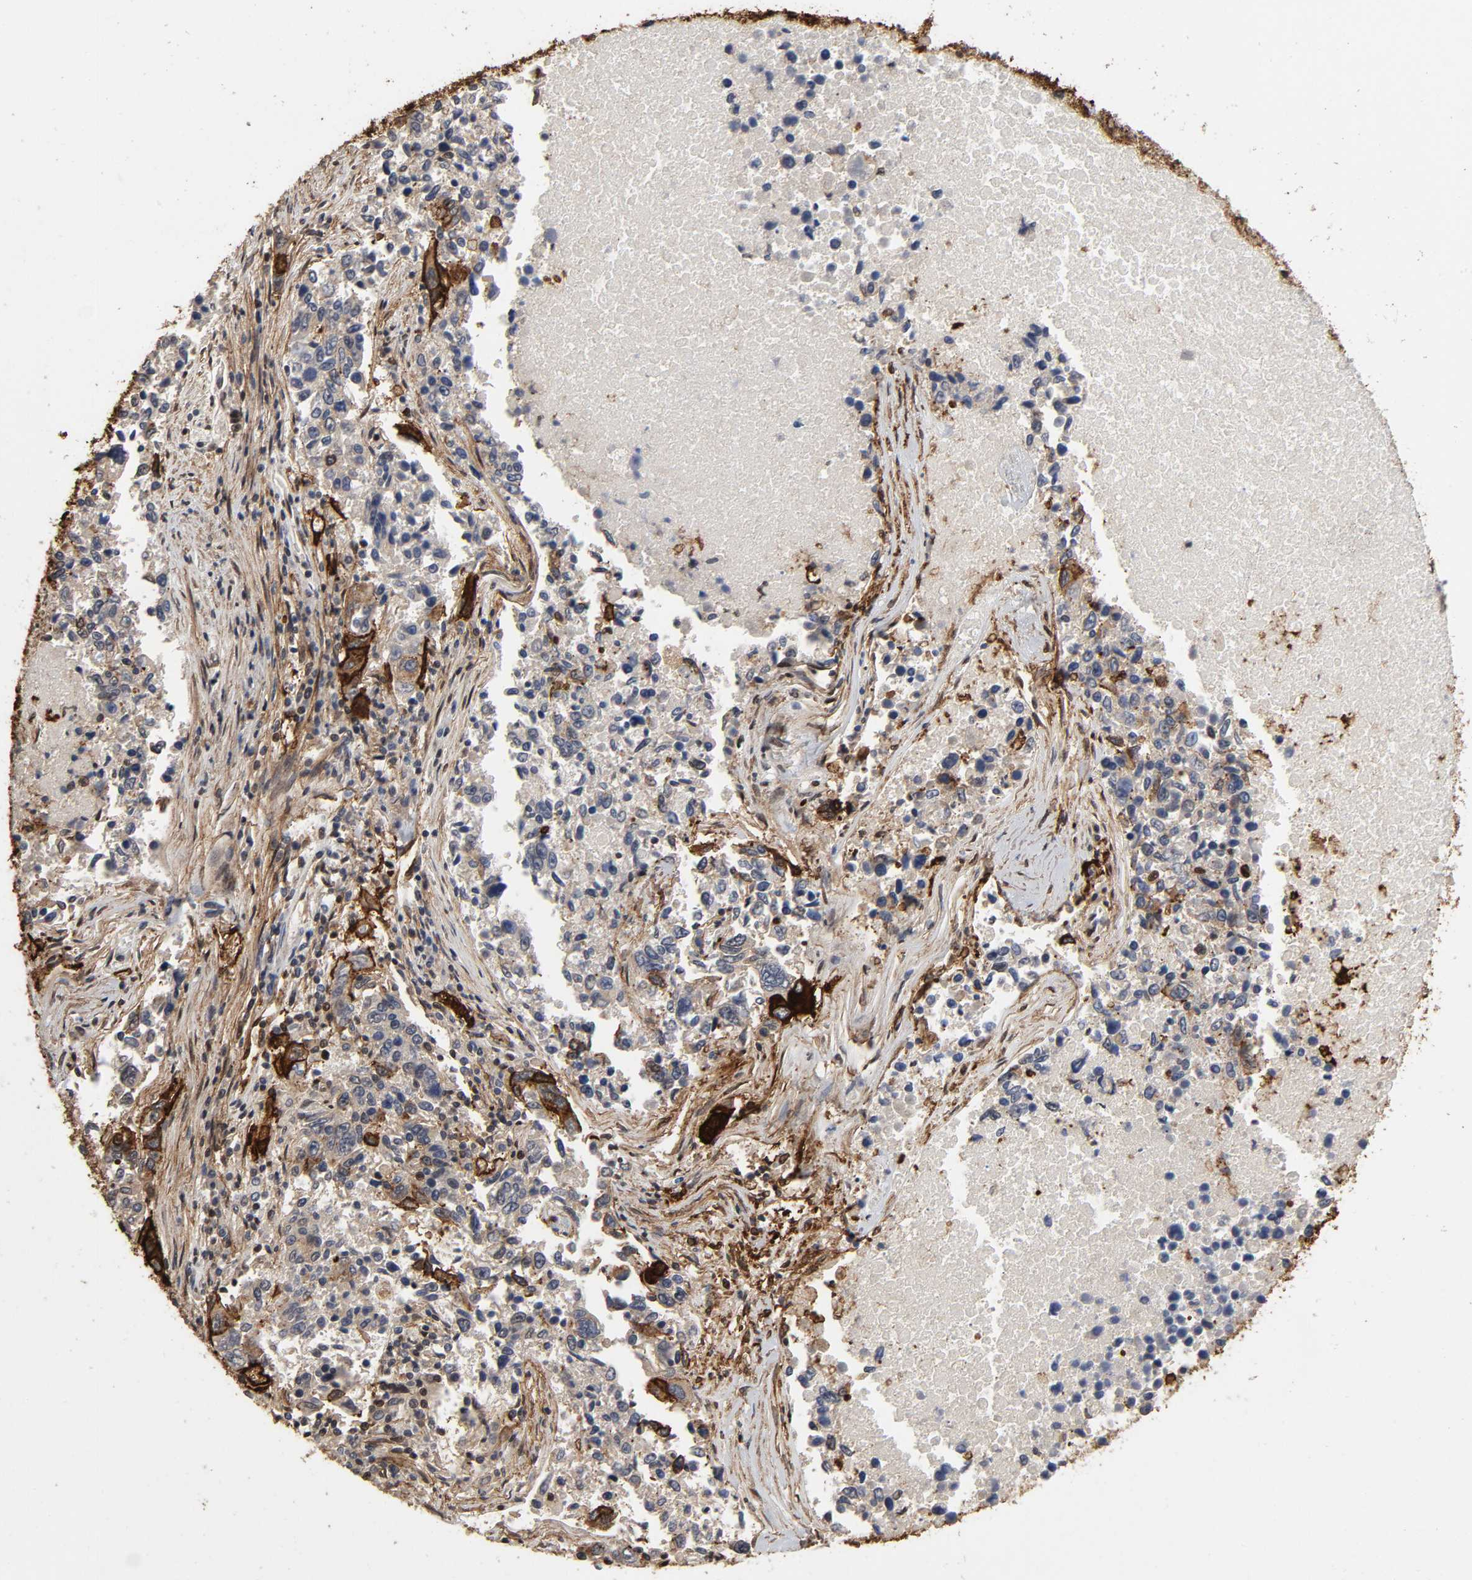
{"staining": {"intensity": "strong", "quantity": "<25%", "location": "cytoplasmic/membranous,nuclear"}, "tissue": "lung cancer", "cell_type": "Tumor cells", "image_type": "cancer", "snomed": [{"axis": "morphology", "description": "Adenocarcinoma, NOS"}, {"axis": "topography", "description": "Lung"}], "caption": "Adenocarcinoma (lung) stained for a protein (brown) displays strong cytoplasmic/membranous and nuclear positive positivity in about <25% of tumor cells.", "gene": "AHNAK2", "patient": {"sex": "male", "age": 84}}